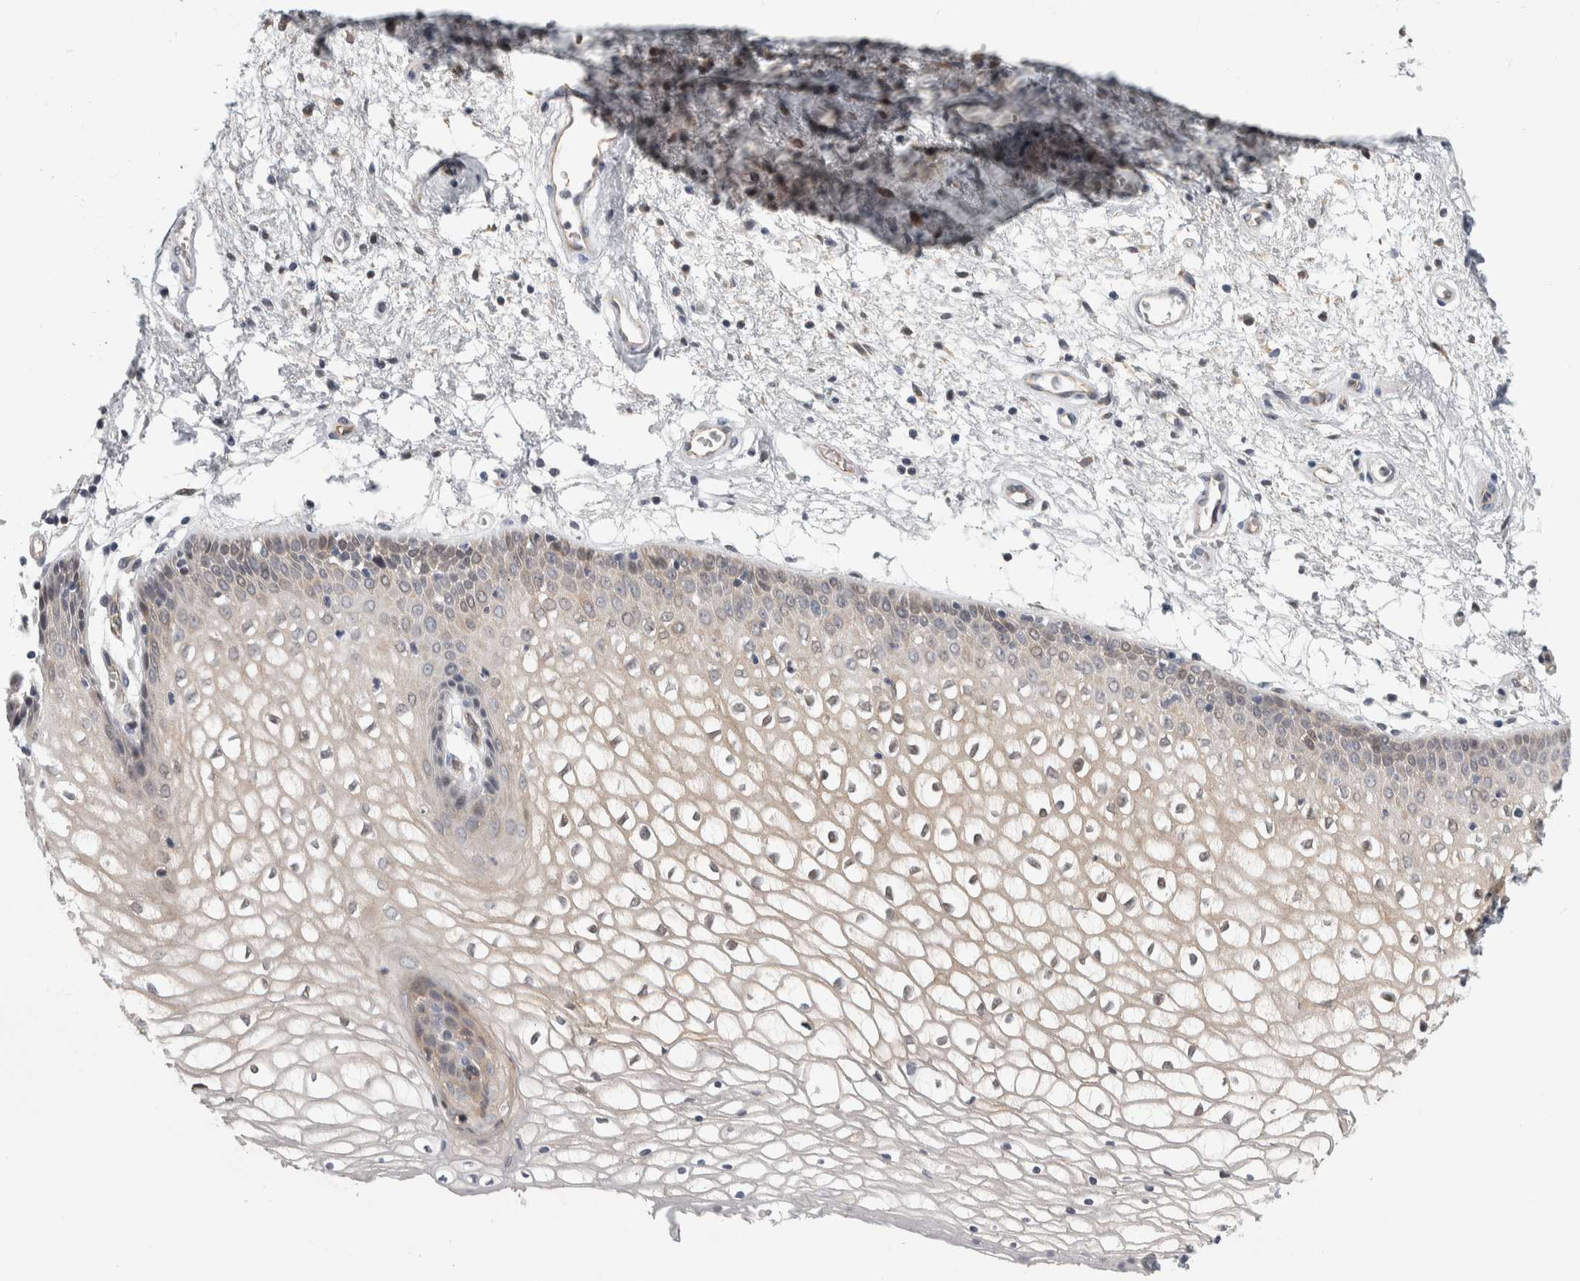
{"staining": {"intensity": "weak", "quantity": "25%-75%", "location": "cytoplasmic/membranous"}, "tissue": "vagina", "cell_type": "Squamous epithelial cells", "image_type": "normal", "snomed": [{"axis": "morphology", "description": "Normal tissue, NOS"}, {"axis": "topography", "description": "Vagina"}], "caption": "This histopathology image displays IHC staining of normal vagina, with low weak cytoplasmic/membranous staining in about 25%-75% of squamous epithelial cells.", "gene": "ZNF862", "patient": {"sex": "female", "age": 34}}